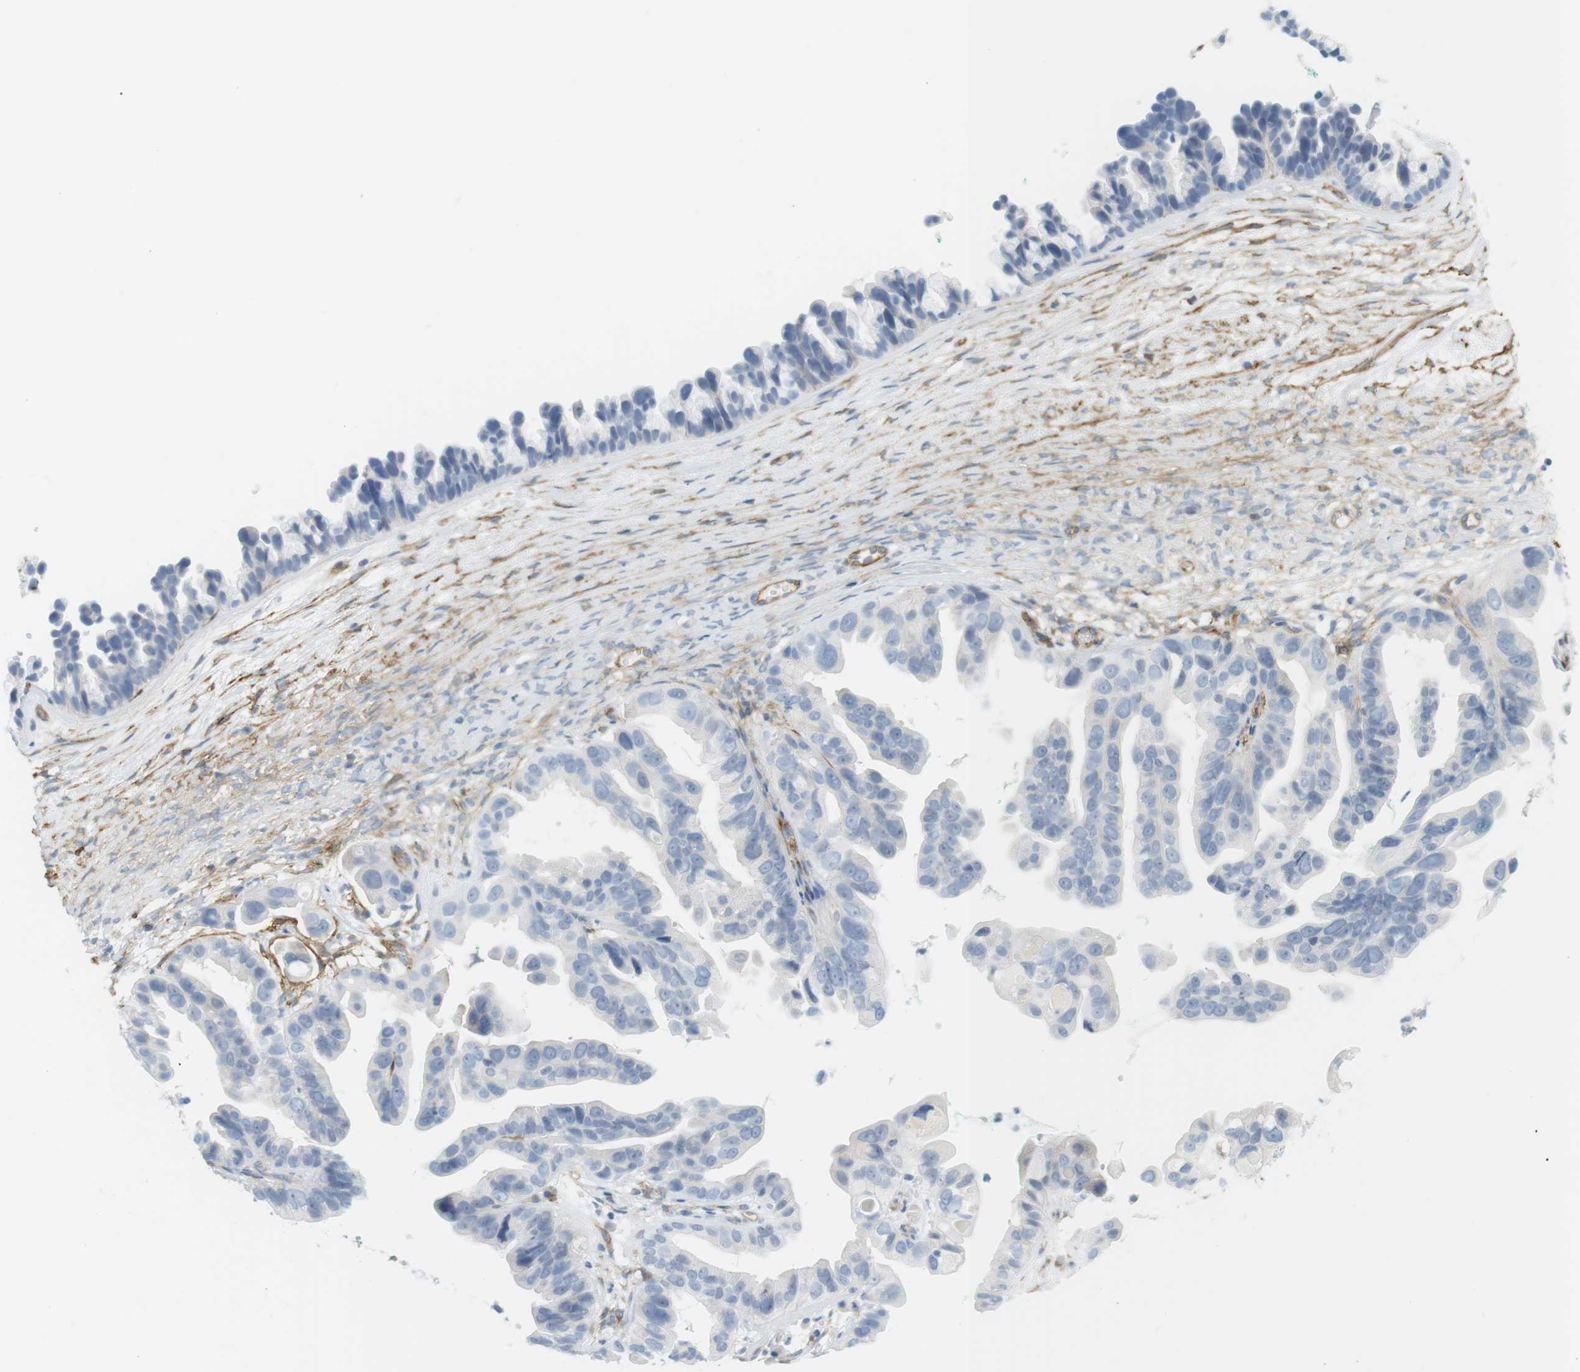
{"staining": {"intensity": "negative", "quantity": "none", "location": "none"}, "tissue": "ovarian cancer", "cell_type": "Tumor cells", "image_type": "cancer", "snomed": [{"axis": "morphology", "description": "Cystadenocarcinoma, serous, NOS"}, {"axis": "topography", "description": "Ovary"}], "caption": "Ovarian cancer stained for a protein using immunohistochemistry reveals no positivity tumor cells.", "gene": "F2R", "patient": {"sex": "female", "age": 56}}